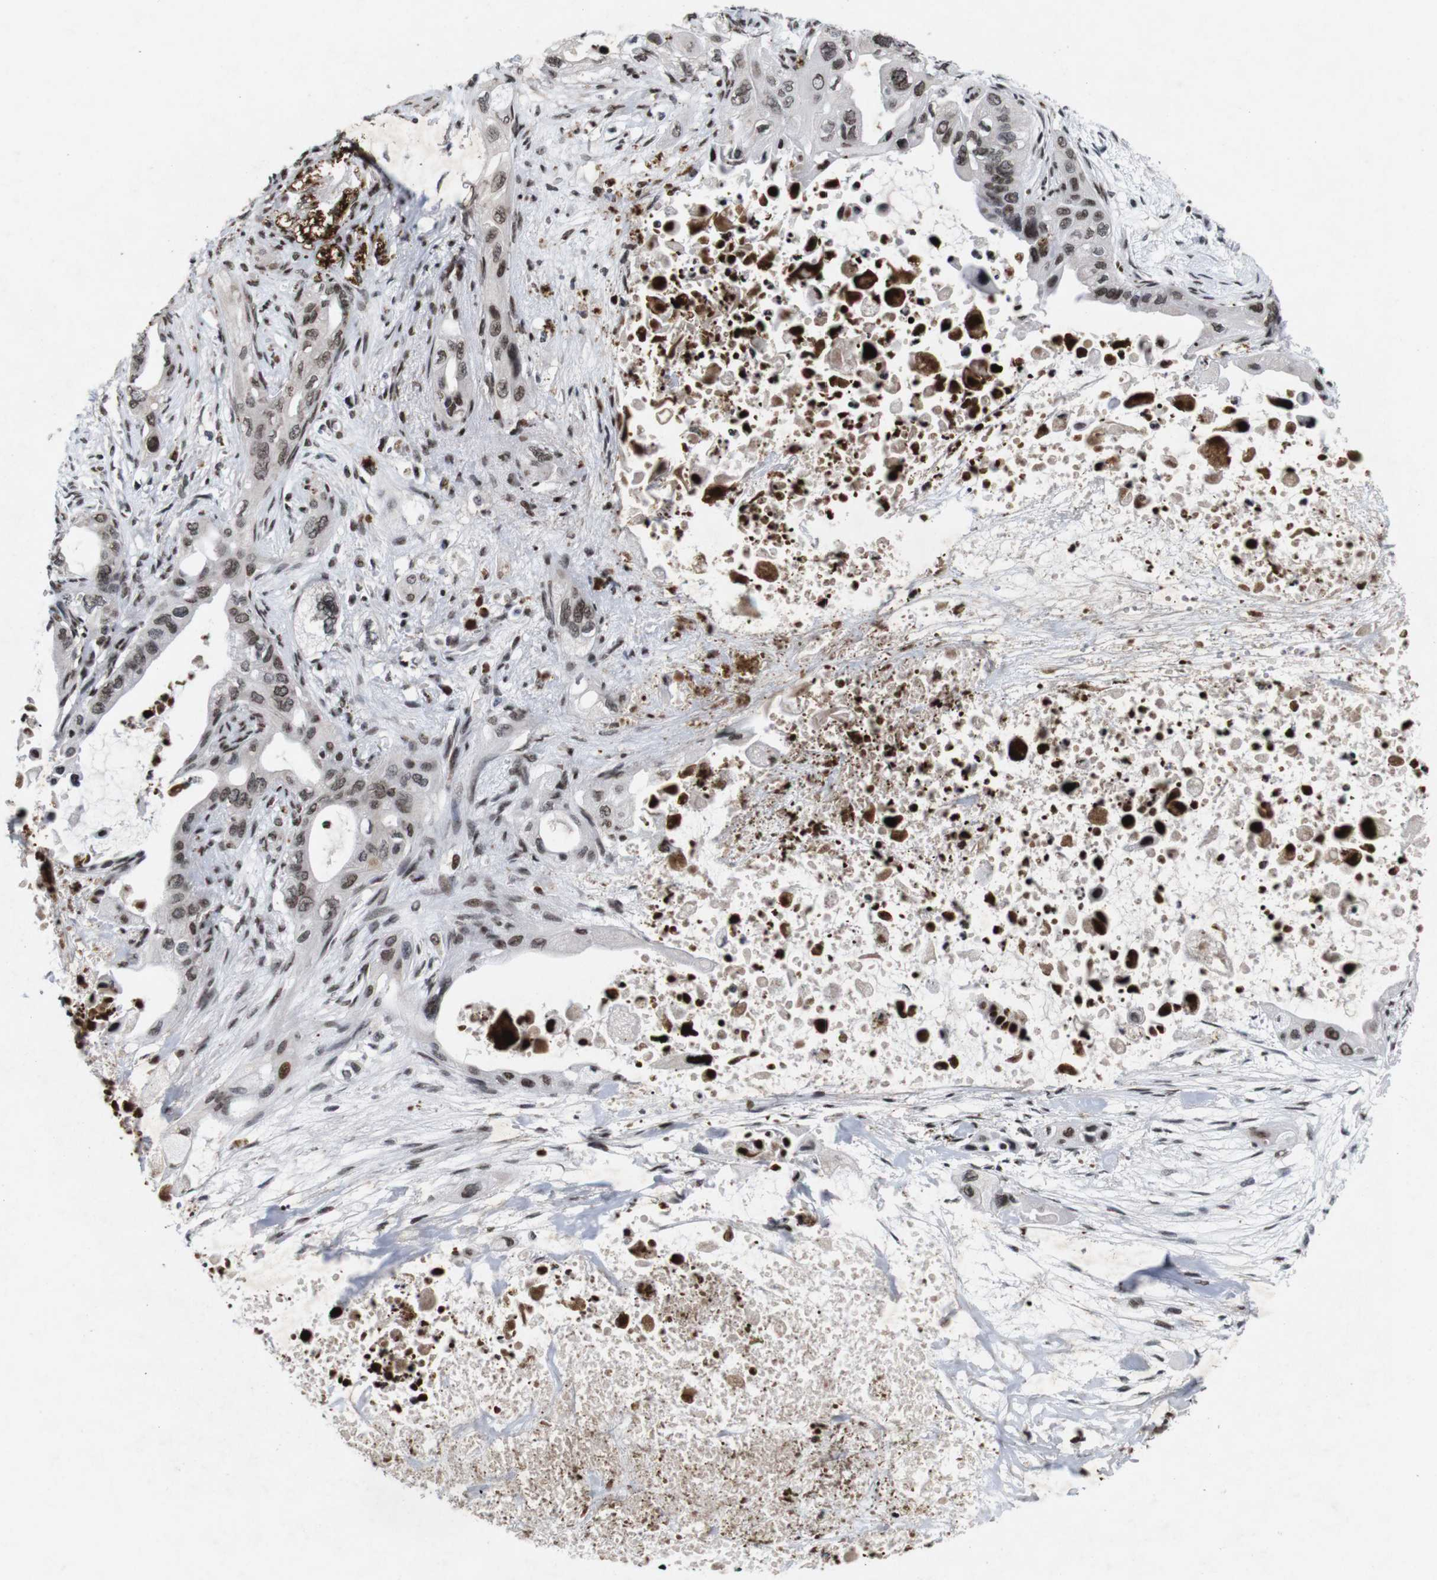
{"staining": {"intensity": "moderate", "quantity": ">75%", "location": "nuclear"}, "tissue": "pancreatic cancer", "cell_type": "Tumor cells", "image_type": "cancer", "snomed": [{"axis": "morphology", "description": "Adenocarcinoma, NOS"}, {"axis": "topography", "description": "Pancreas"}], "caption": "Protein expression analysis of pancreatic adenocarcinoma exhibits moderate nuclear positivity in about >75% of tumor cells.", "gene": "MAGEH1", "patient": {"sex": "male", "age": 73}}